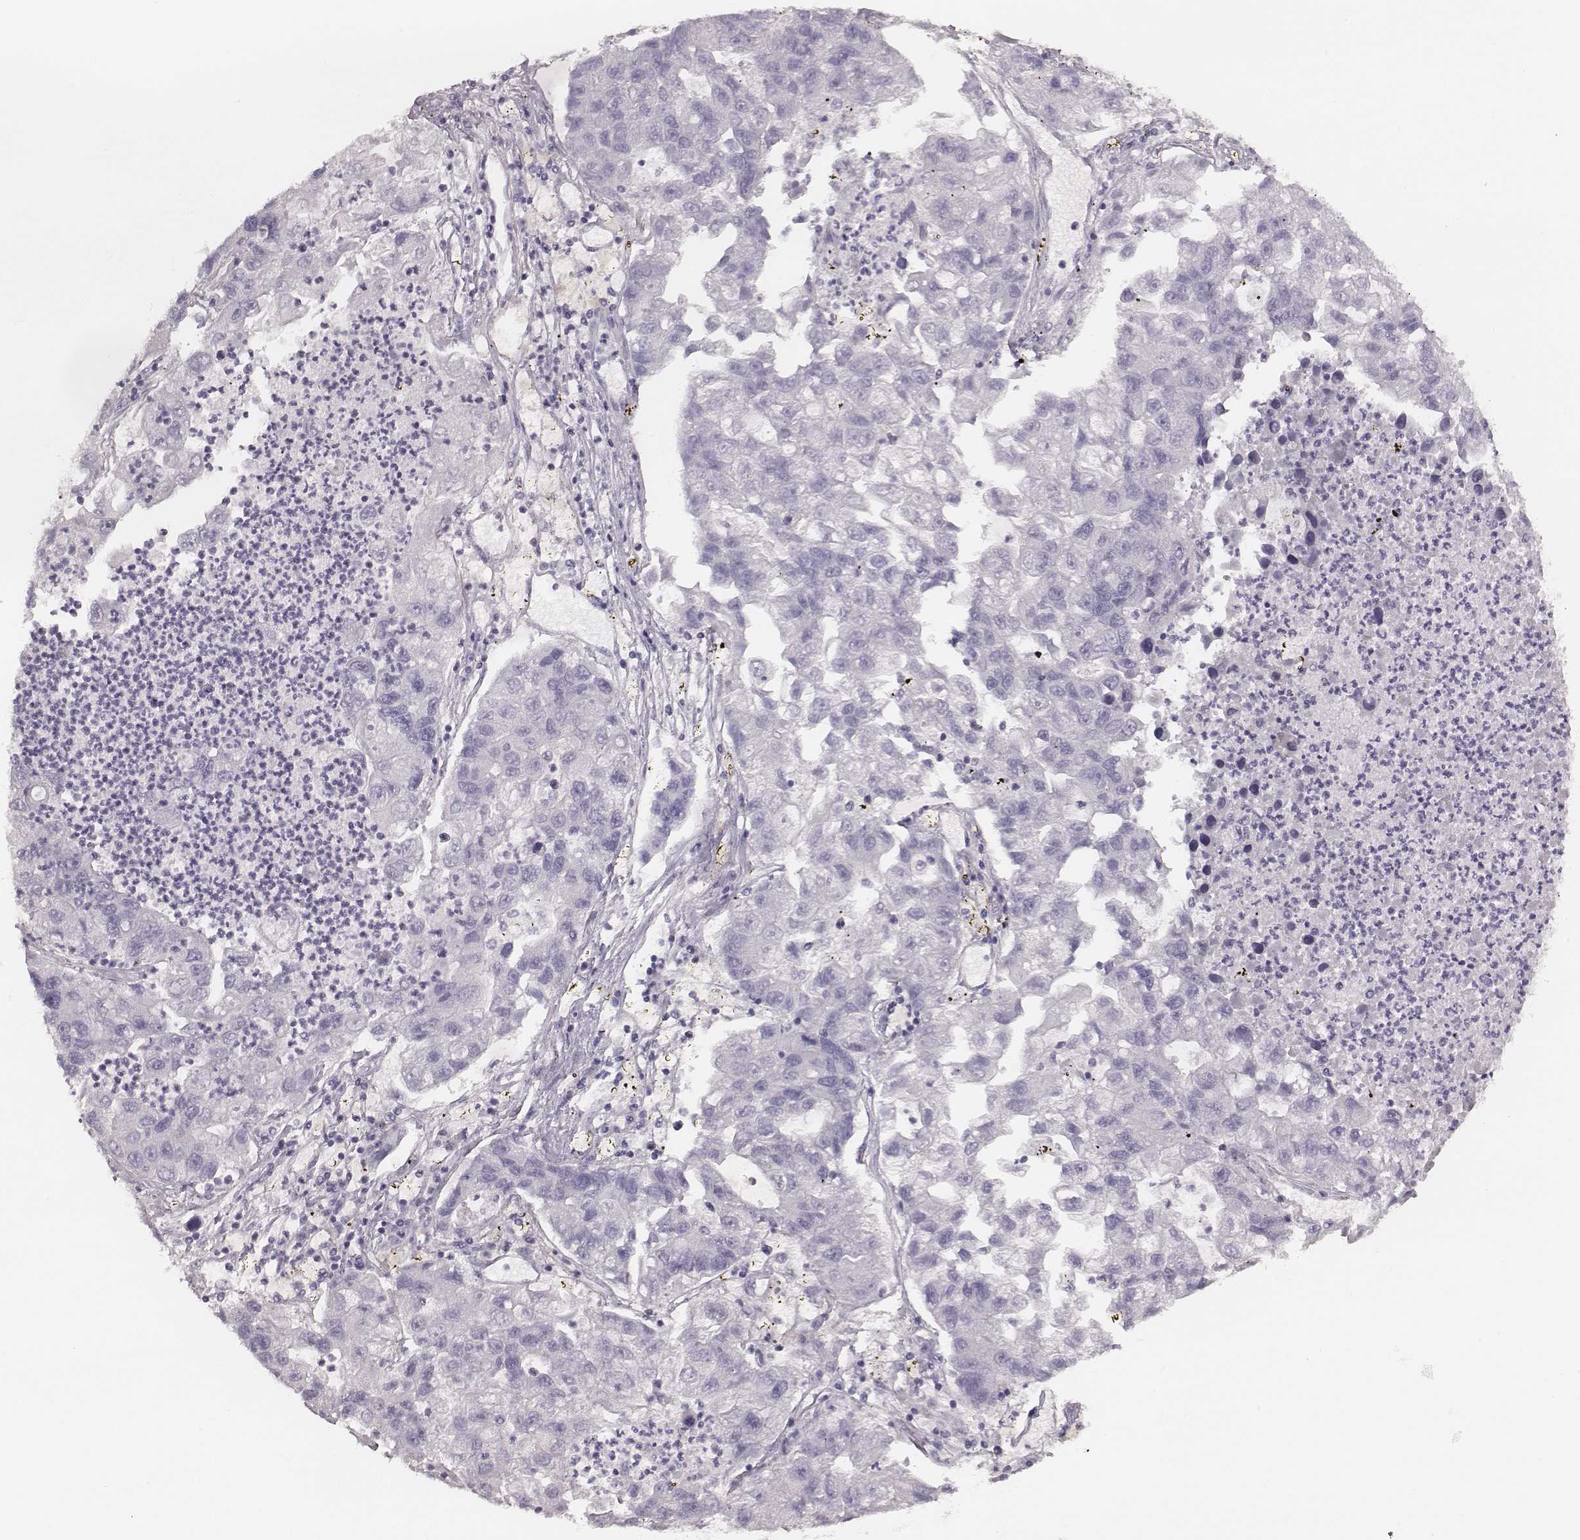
{"staining": {"intensity": "negative", "quantity": "none", "location": "none"}, "tissue": "lung cancer", "cell_type": "Tumor cells", "image_type": "cancer", "snomed": [{"axis": "morphology", "description": "Adenocarcinoma, NOS"}, {"axis": "topography", "description": "Lung"}], "caption": "Immunohistochemistry (IHC) histopathology image of human lung cancer (adenocarcinoma) stained for a protein (brown), which demonstrates no positivity in tumor cells.", "gene": "ZP4", "patient": {"sex": "female", "age": 51}}